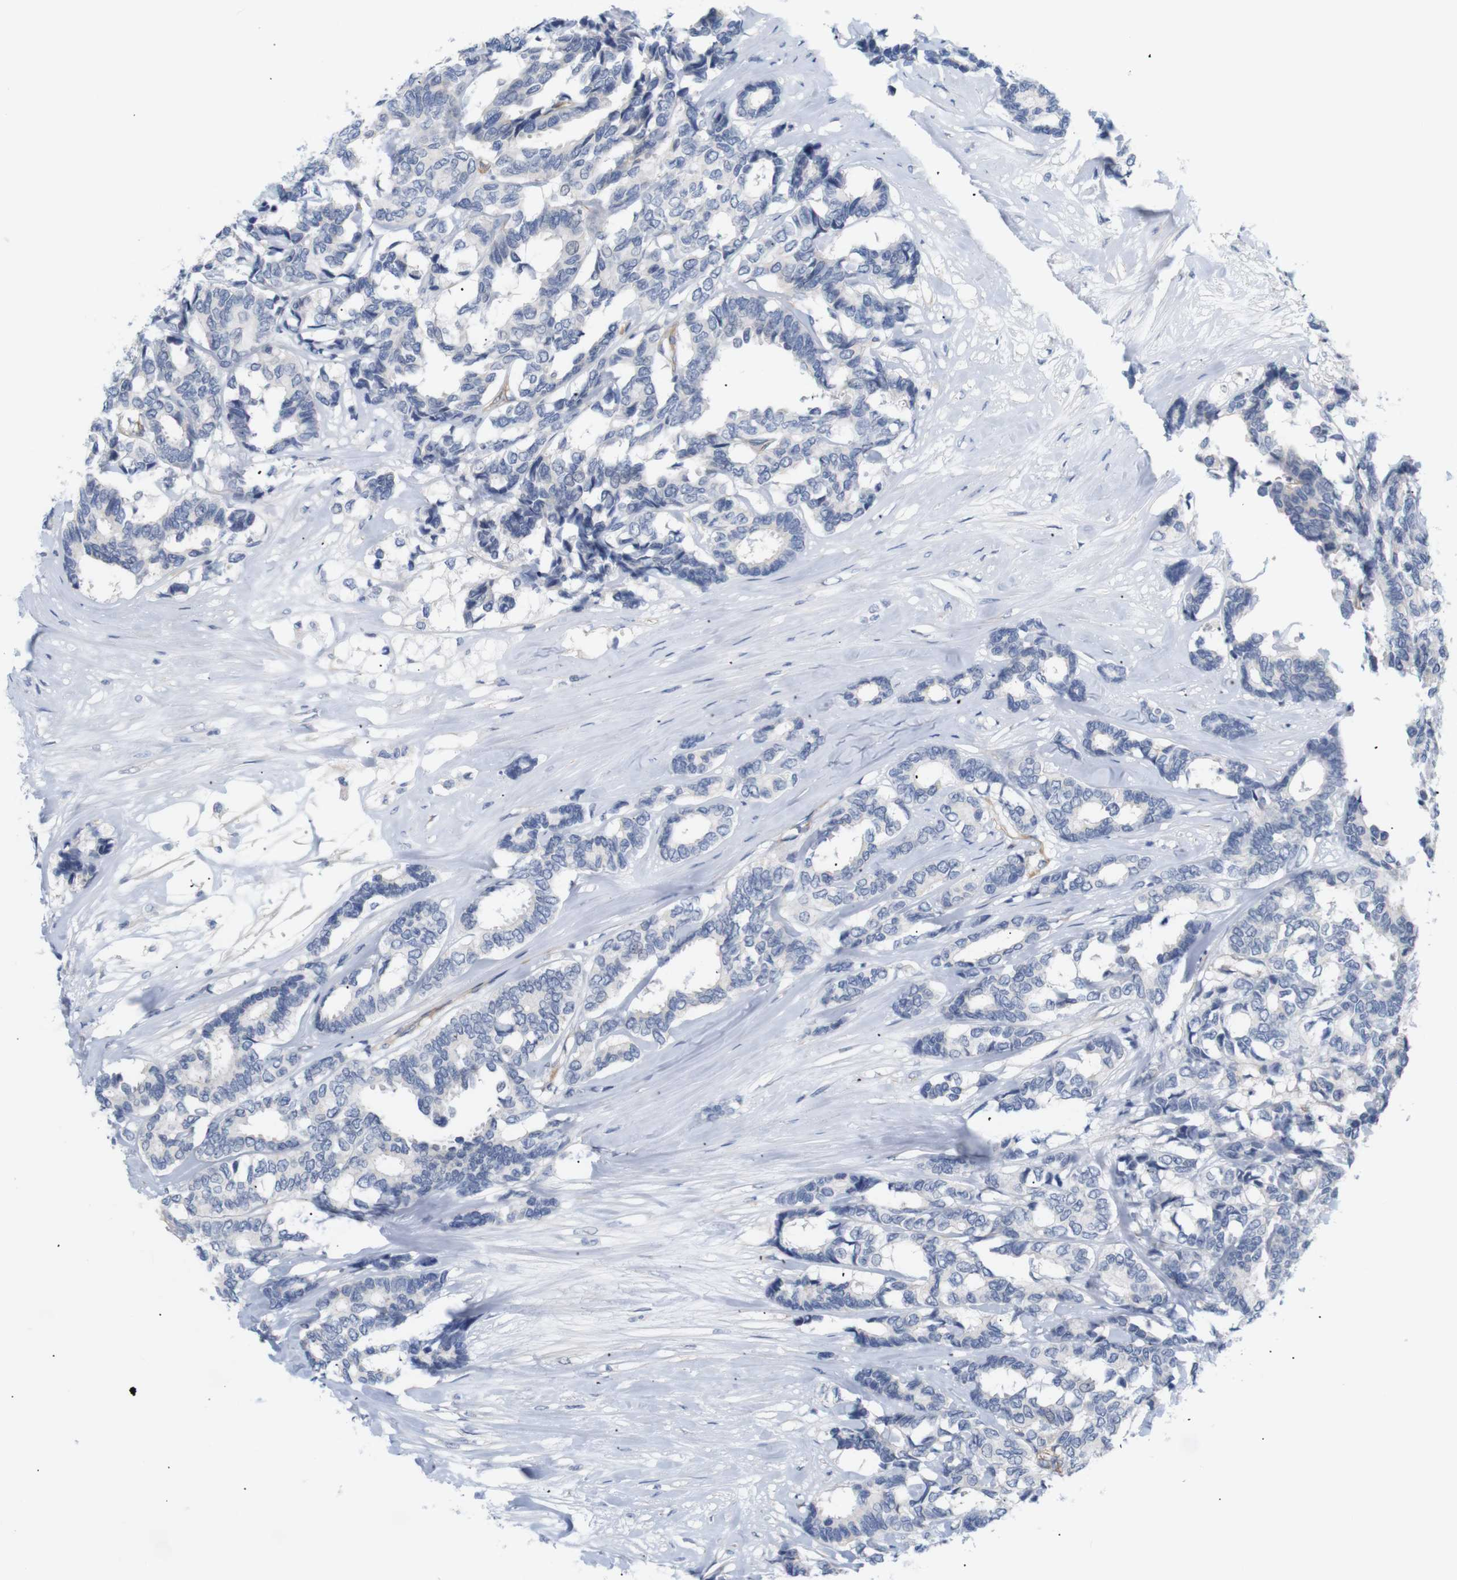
{"staining": {"intensity": "negative", "quantity": "none", "location": "none"}, "tissue": "breast cancer", "cell_type": "Tumor cells", "image_type": "cancer", "snomed": [{"axis": "morphology", "description": "Duct carcinoma"}, {"axis": "topography", "description": "Breast"}], "caption": "IHC image of breast intraductal carcinoma stained for a protein (brown), which demonstrates no positivity in tumor cells. (Brightfield microscopy of DAB immunohistochemistry at high magnification).", "gene": "STMN3", "patient": {"sex": "female", "age": 87}}